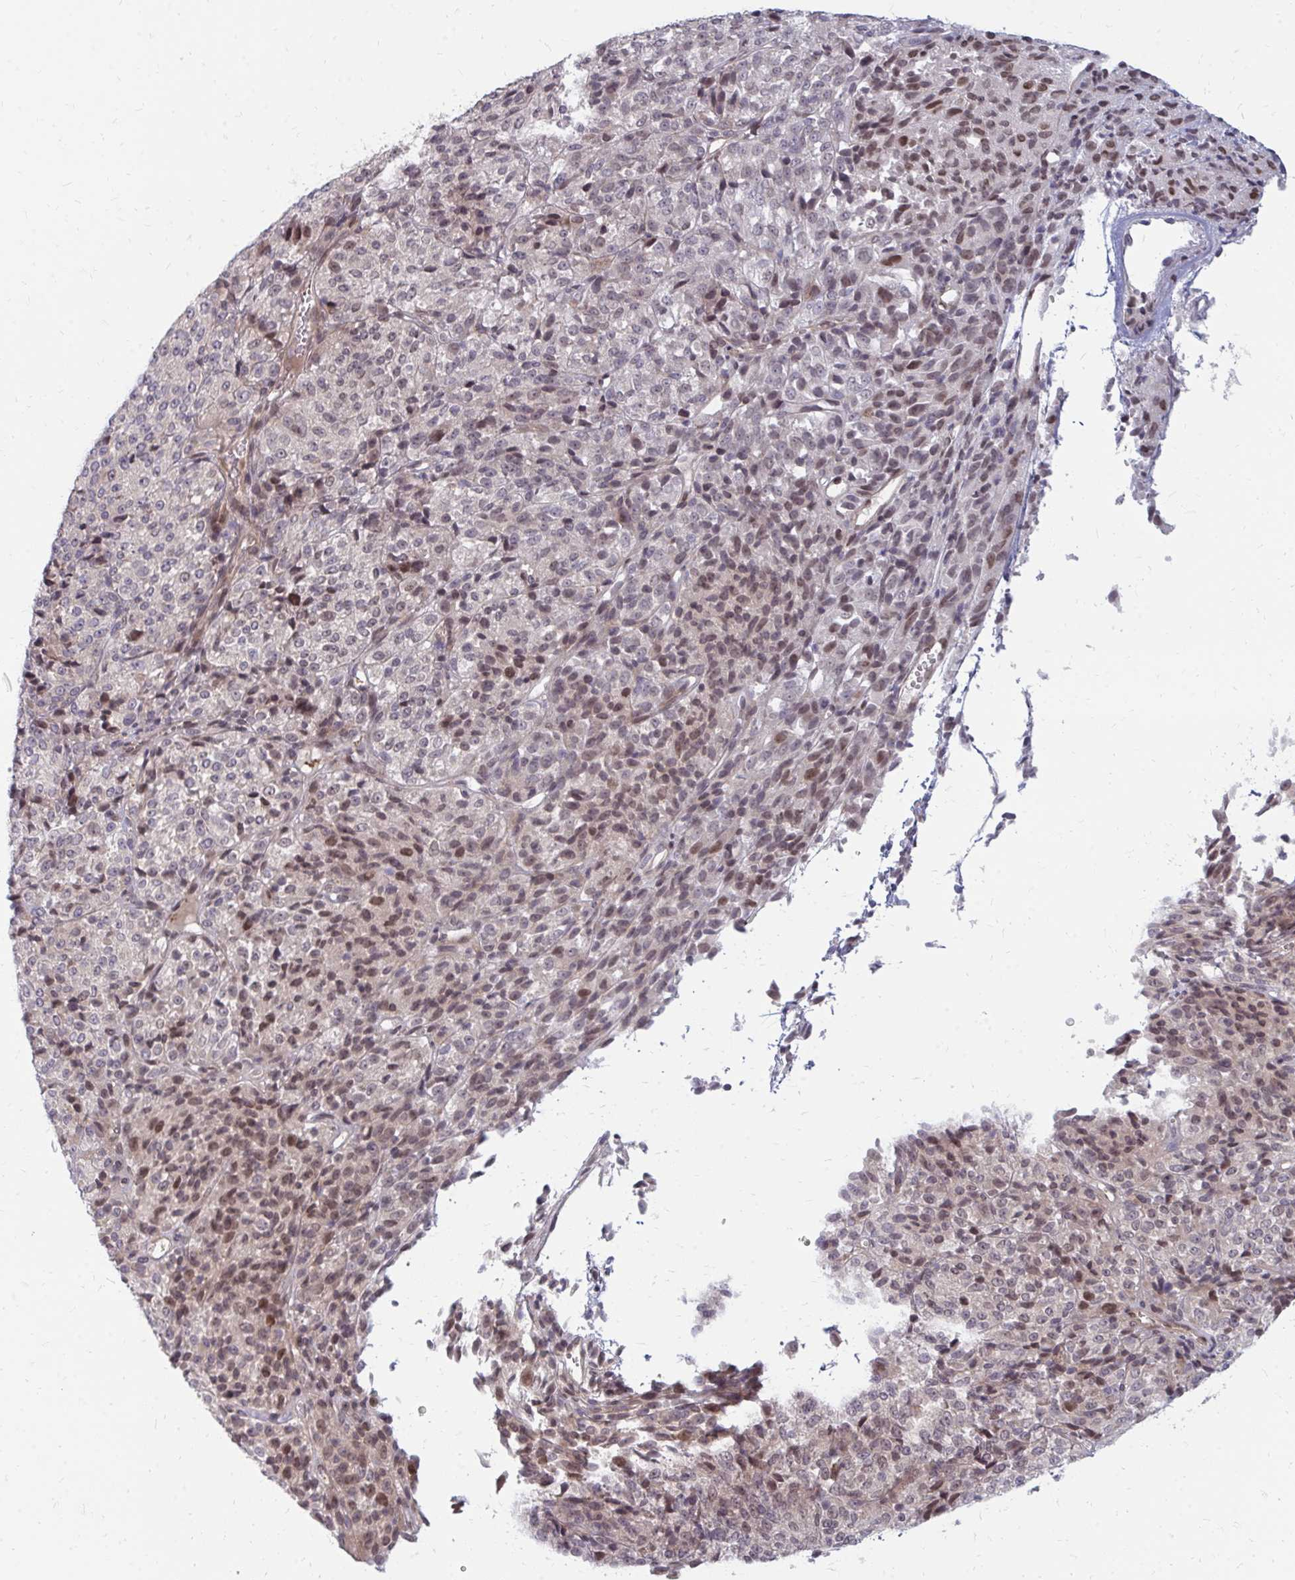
{"staining": {"intensity": "moderate", "quantity": "25%-75%", "location": "nuclear"}, "tissue": "melanoma", "cell_type": "Tumor cells", "image_type": "cancer", "snomed": [{"axis": "morphology", "description": "Malignant melanoma, Metastatic site"}, {"axis": "topography", "description": "Brain"}], "caption": "Brown immunohistochemical staining in malignant melanoma (metastatic site) displays moderate nuclear staining in about 25%-75% of tumor cells. Nuclei are stained in blue.", "gene": "ZNF285", "patient": {"sex": "female", "age": 56}}